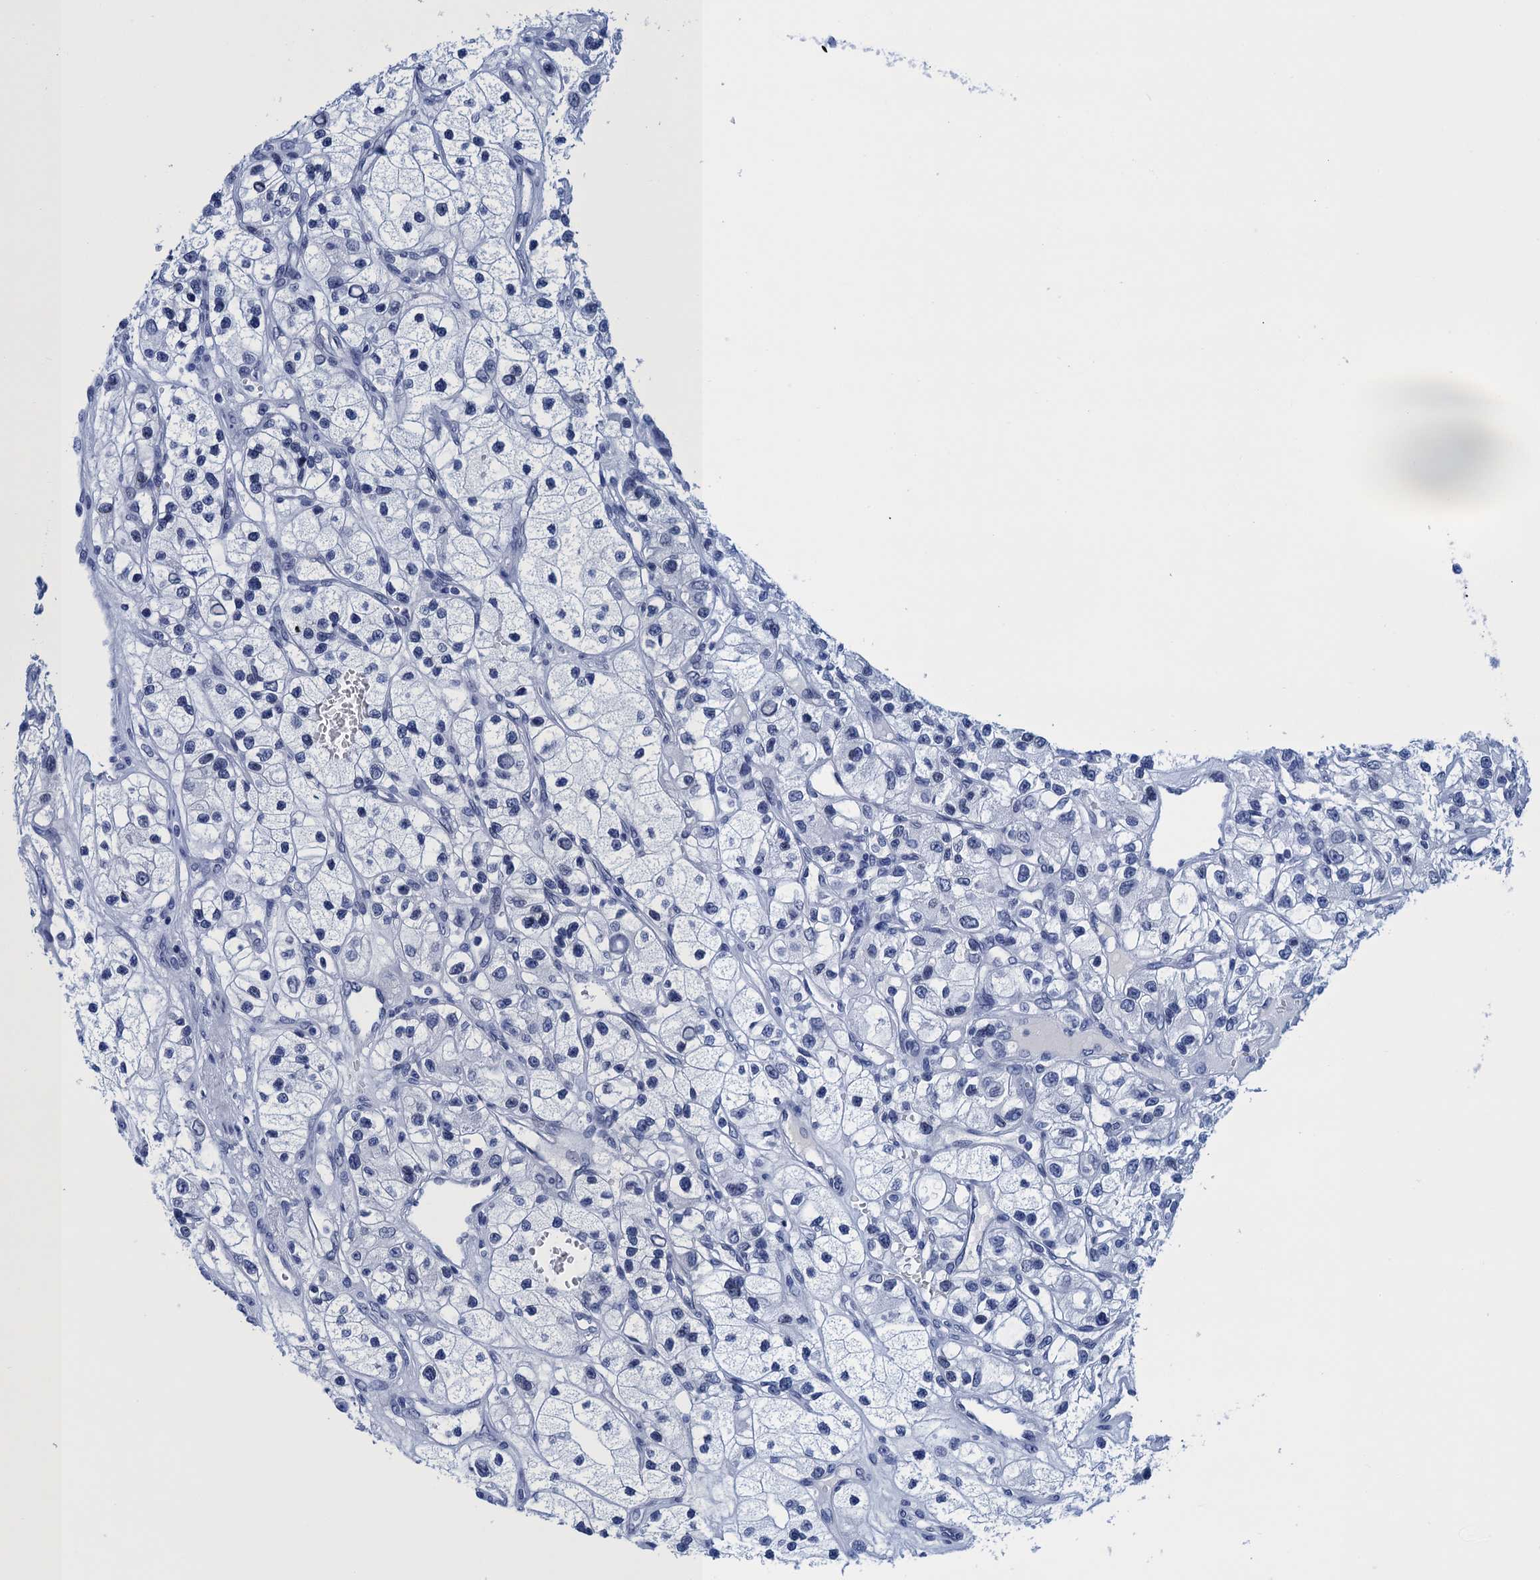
{"staining": {"intensity": "negative", "quantity": "none", "location": "none"}, "tissue": "renal cancer", "cell_type": "Tumor cells", "image_type": "cancer", "snomed": [{"axis": "morphology", "description": "Adenocarcinoma, NOS"}, {"axis": "topography", "description": "Kidney"}], "caption": "Tumor cells show no significant protein staining in renal adenocarcinoma.", "gene": "METTL25", "patient": {"sex": "female", "age": 57}}